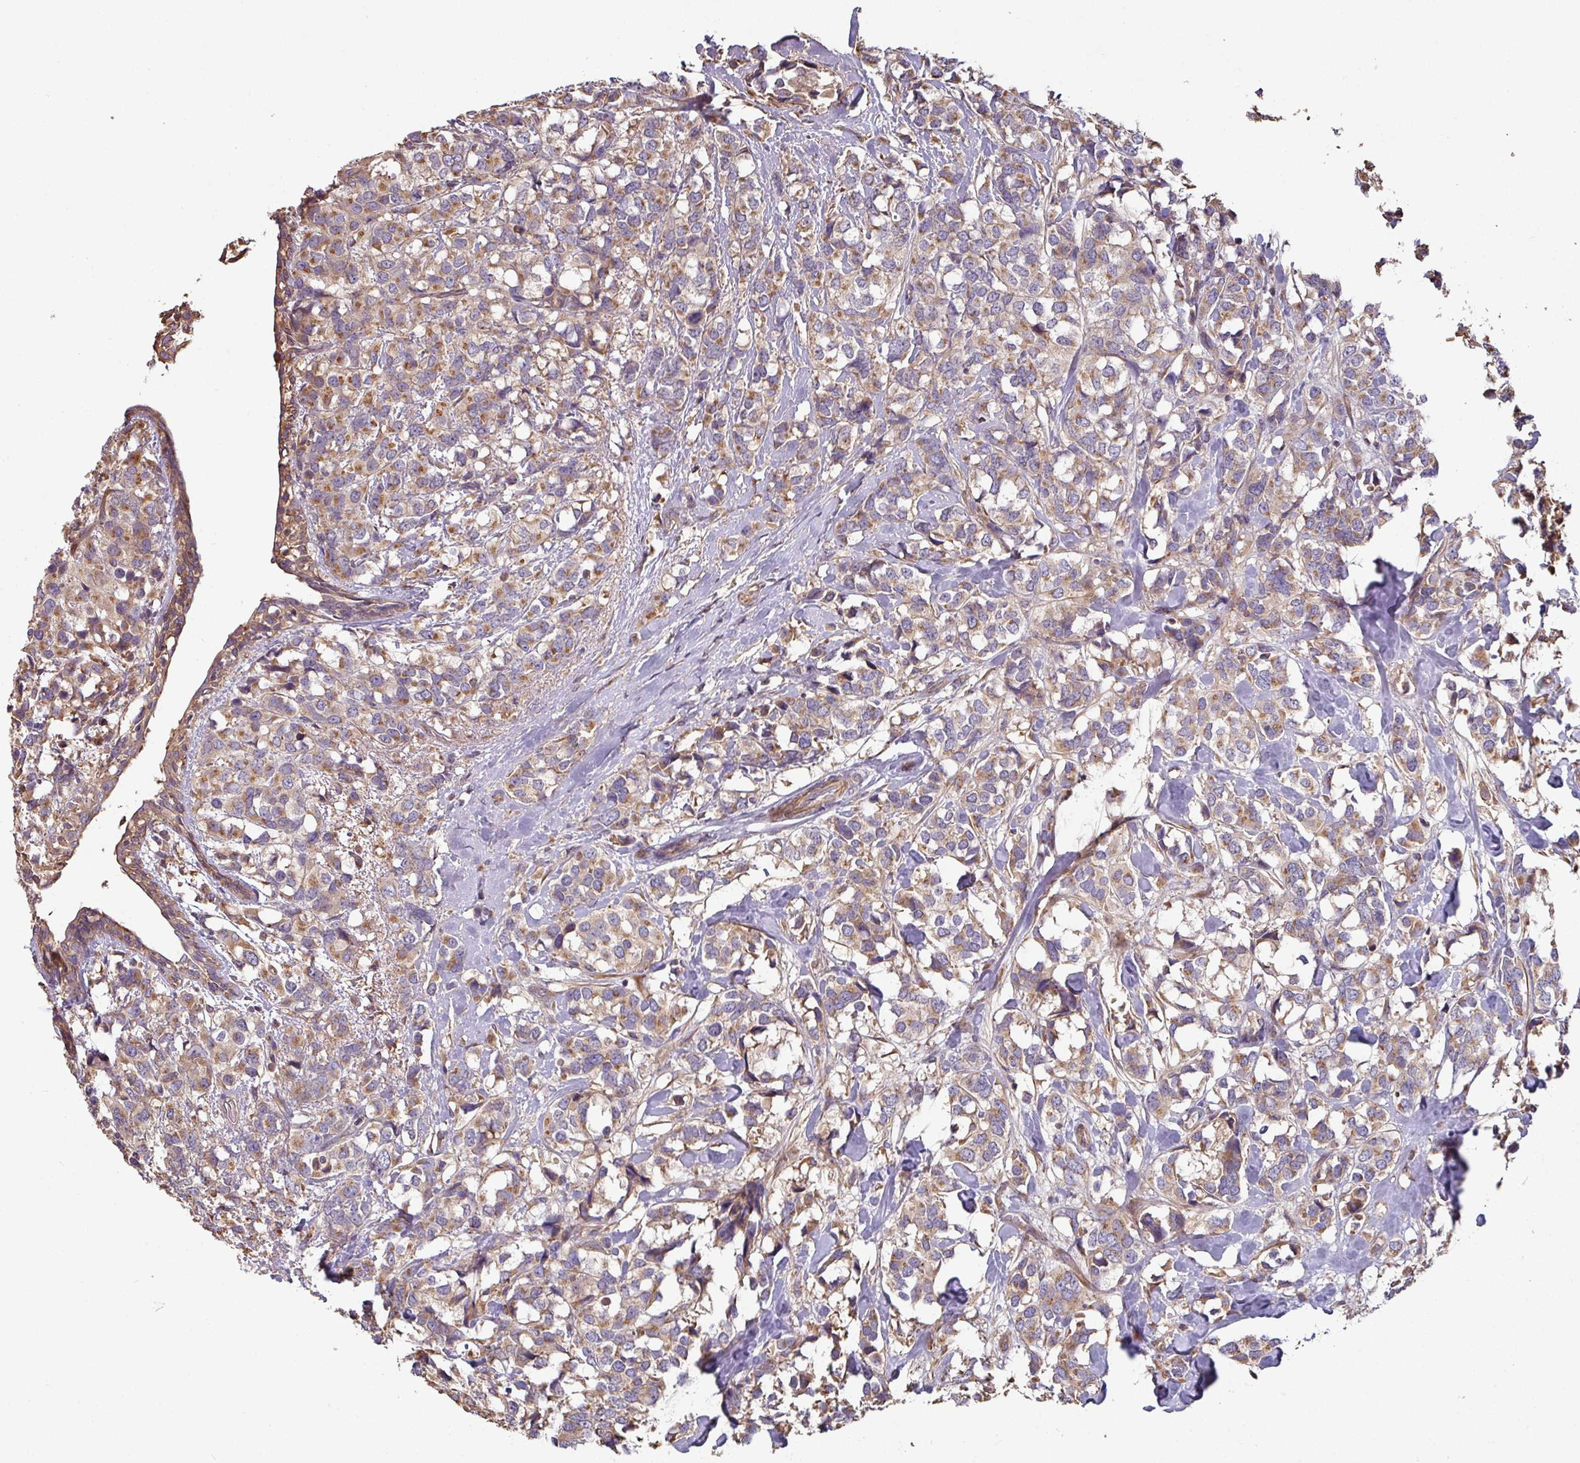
{"staining": {"intensity": "moderate", "quantity": "25%-75%", "location": "cytoplasmic/membranous"}, "tissue": "breast cancer", "cell_type": "Tumor cells", "image_type": "cancer", "snomed": [{"axis": "morphology", "description": "Lobular carcinoma"}, {"axis": "topography", "description": "Breast"}], "caption": "Immunohistochemistry (IHC) (DAB) staining of human lobular carcinoma (breast) exhibits moderate cytoplasmic/membranous protein positivity in about 25%-75% of tumor cells. The staining was performed using DAB to visualize the protein expression in brown, while the nuclei were stained in blue with hematoxylin (Magnification: 20x).", "gene": "SIK1", "patient": {"sex": "female", "age": 59}}